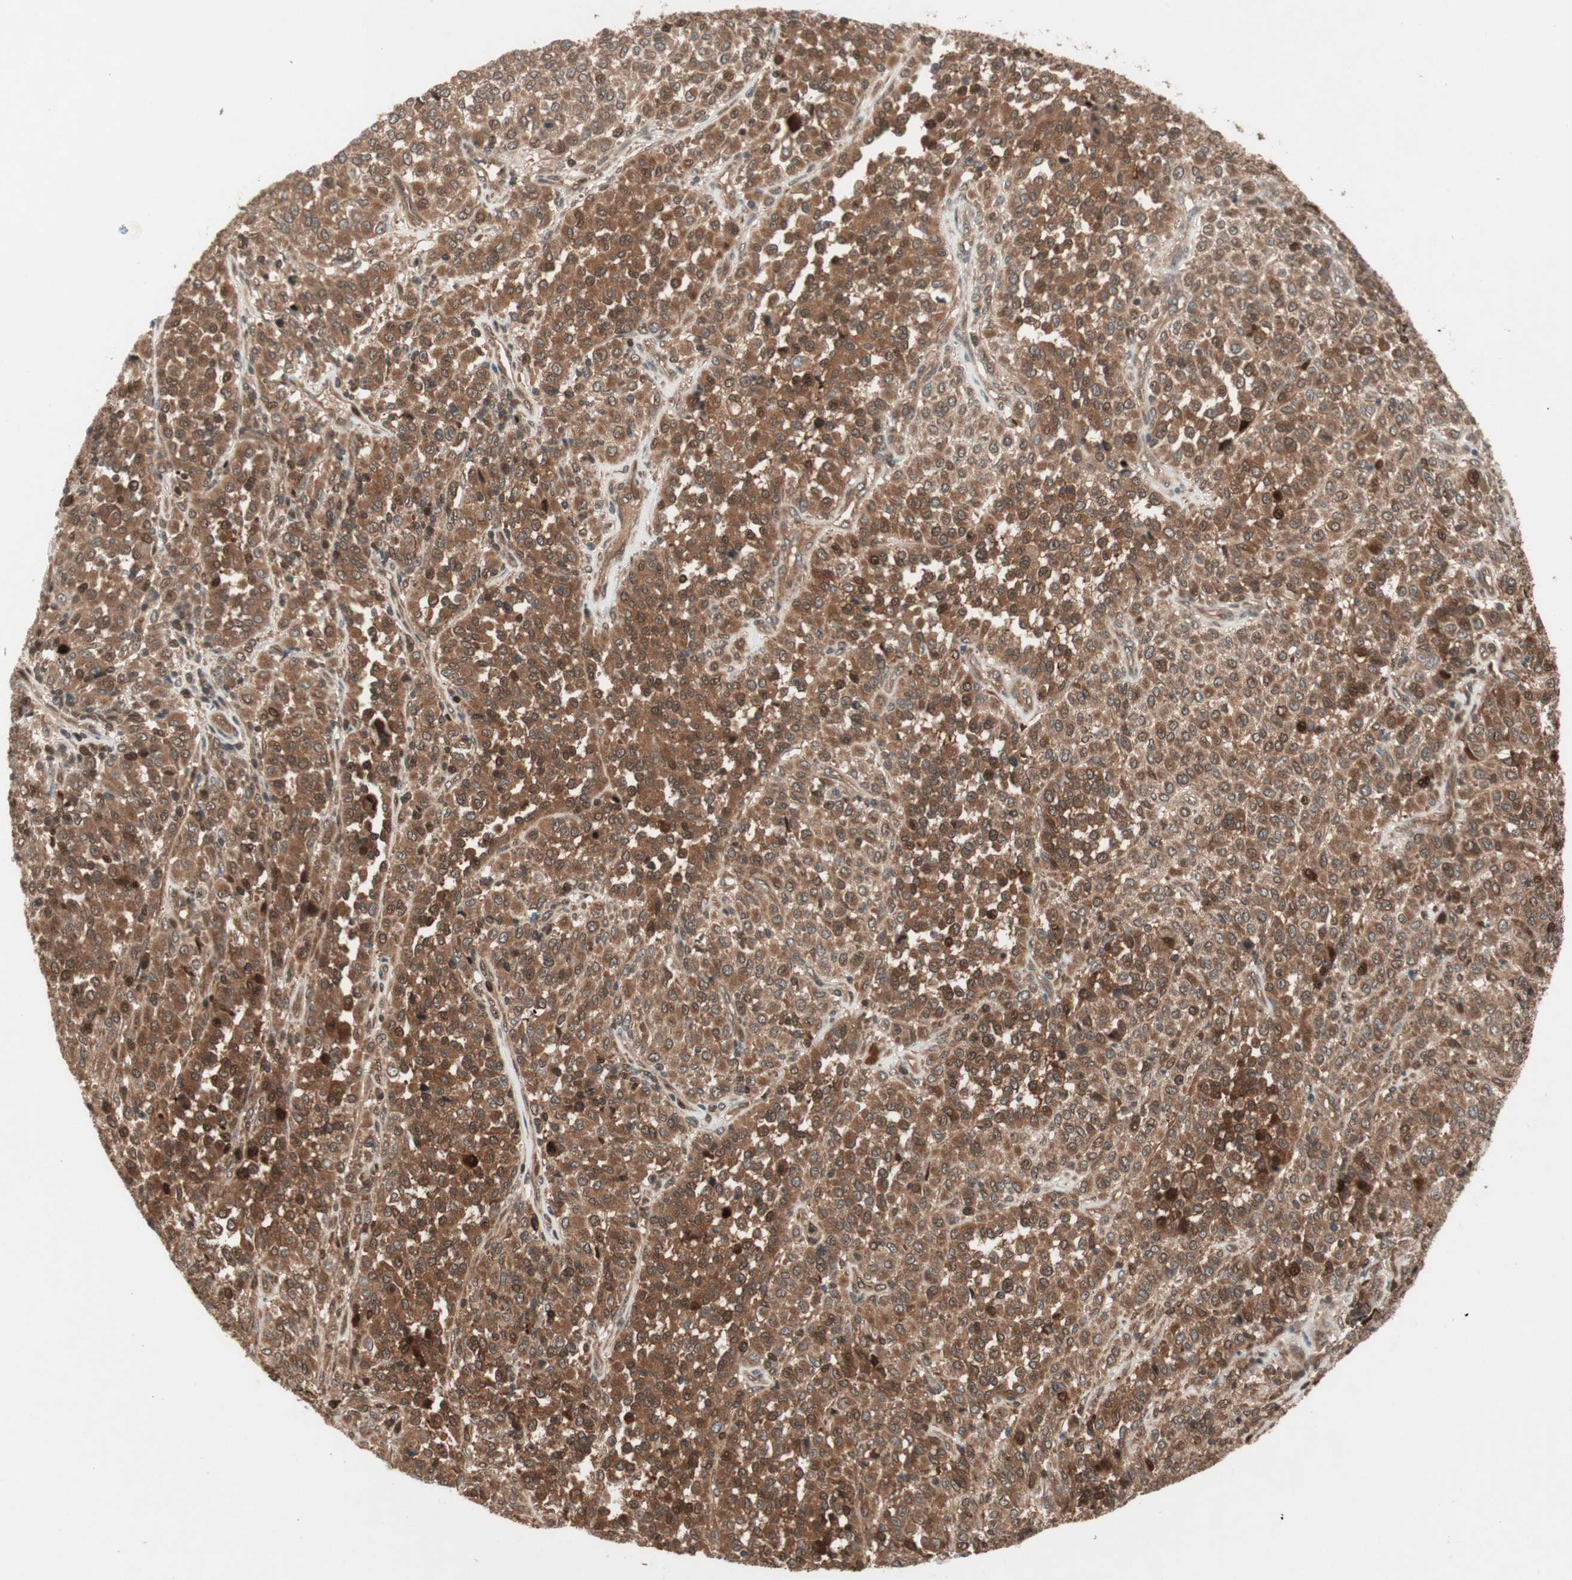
{"staining": {"intensity": "moderate", "quantity": ">75%", "location": "cytoplasmic/membranous"}, "tissue": "melanoma", "cell_type": "Tumor cells", "image_type": "cancer", "snomed": [{"axis": "morphology", "description": "Malignant melanoma, Metastatic site"}, {"axis": "topography", "description": "Pancreas"}], "caption": "IHC photomicrograph of malignant melanoma (metastatic site) stained for a protein (brown), which demonstrates medium levels of moderate cytoplasmic/membranous positivity in approximately >75% of tumor cells.", "gene": "PRKG2", "patient": {"sex": "female", "age": 30}}